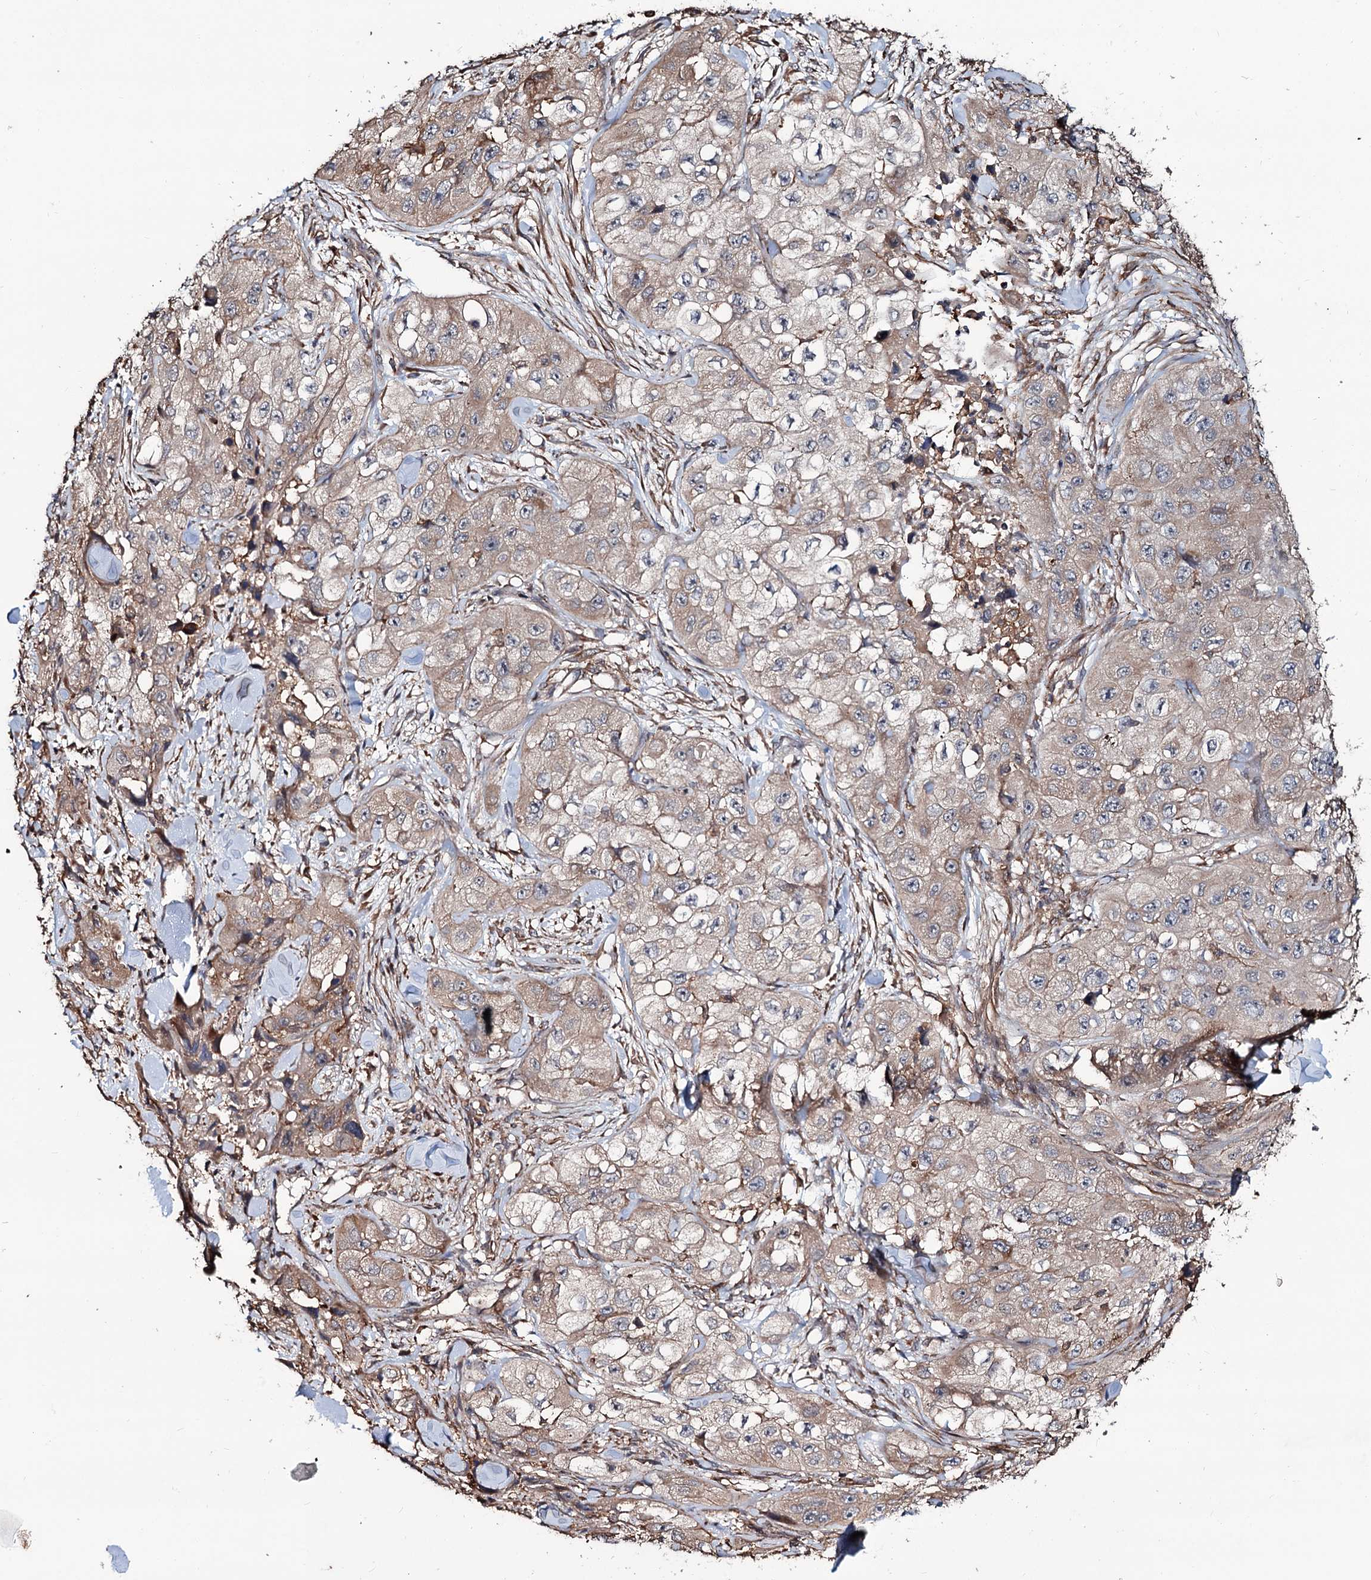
{"staining": {"intensity": "weak", "quantity": ">75%", "location": "cytoplasmic/membranous"}, "tissue": "skin cancer", "cell_type": "Tumor cells", "image_type": "cancer", "snomed": [{"axis": "morphology", "description": "Squamous cell carcinoma, NOS"}, {"axis": "topography", "description": "Skin"}, {"axis": "topography", "description": "Subcutis"}], "caption": "This is an image of immunohistochemistry staining of skin cancer (squamous cell carcinoma), which shows weak positivity in the cytoplasmic/membranous of tumor cells.", "gene": "GRIP1", "patient": {"sex": "male", "age": 73}}